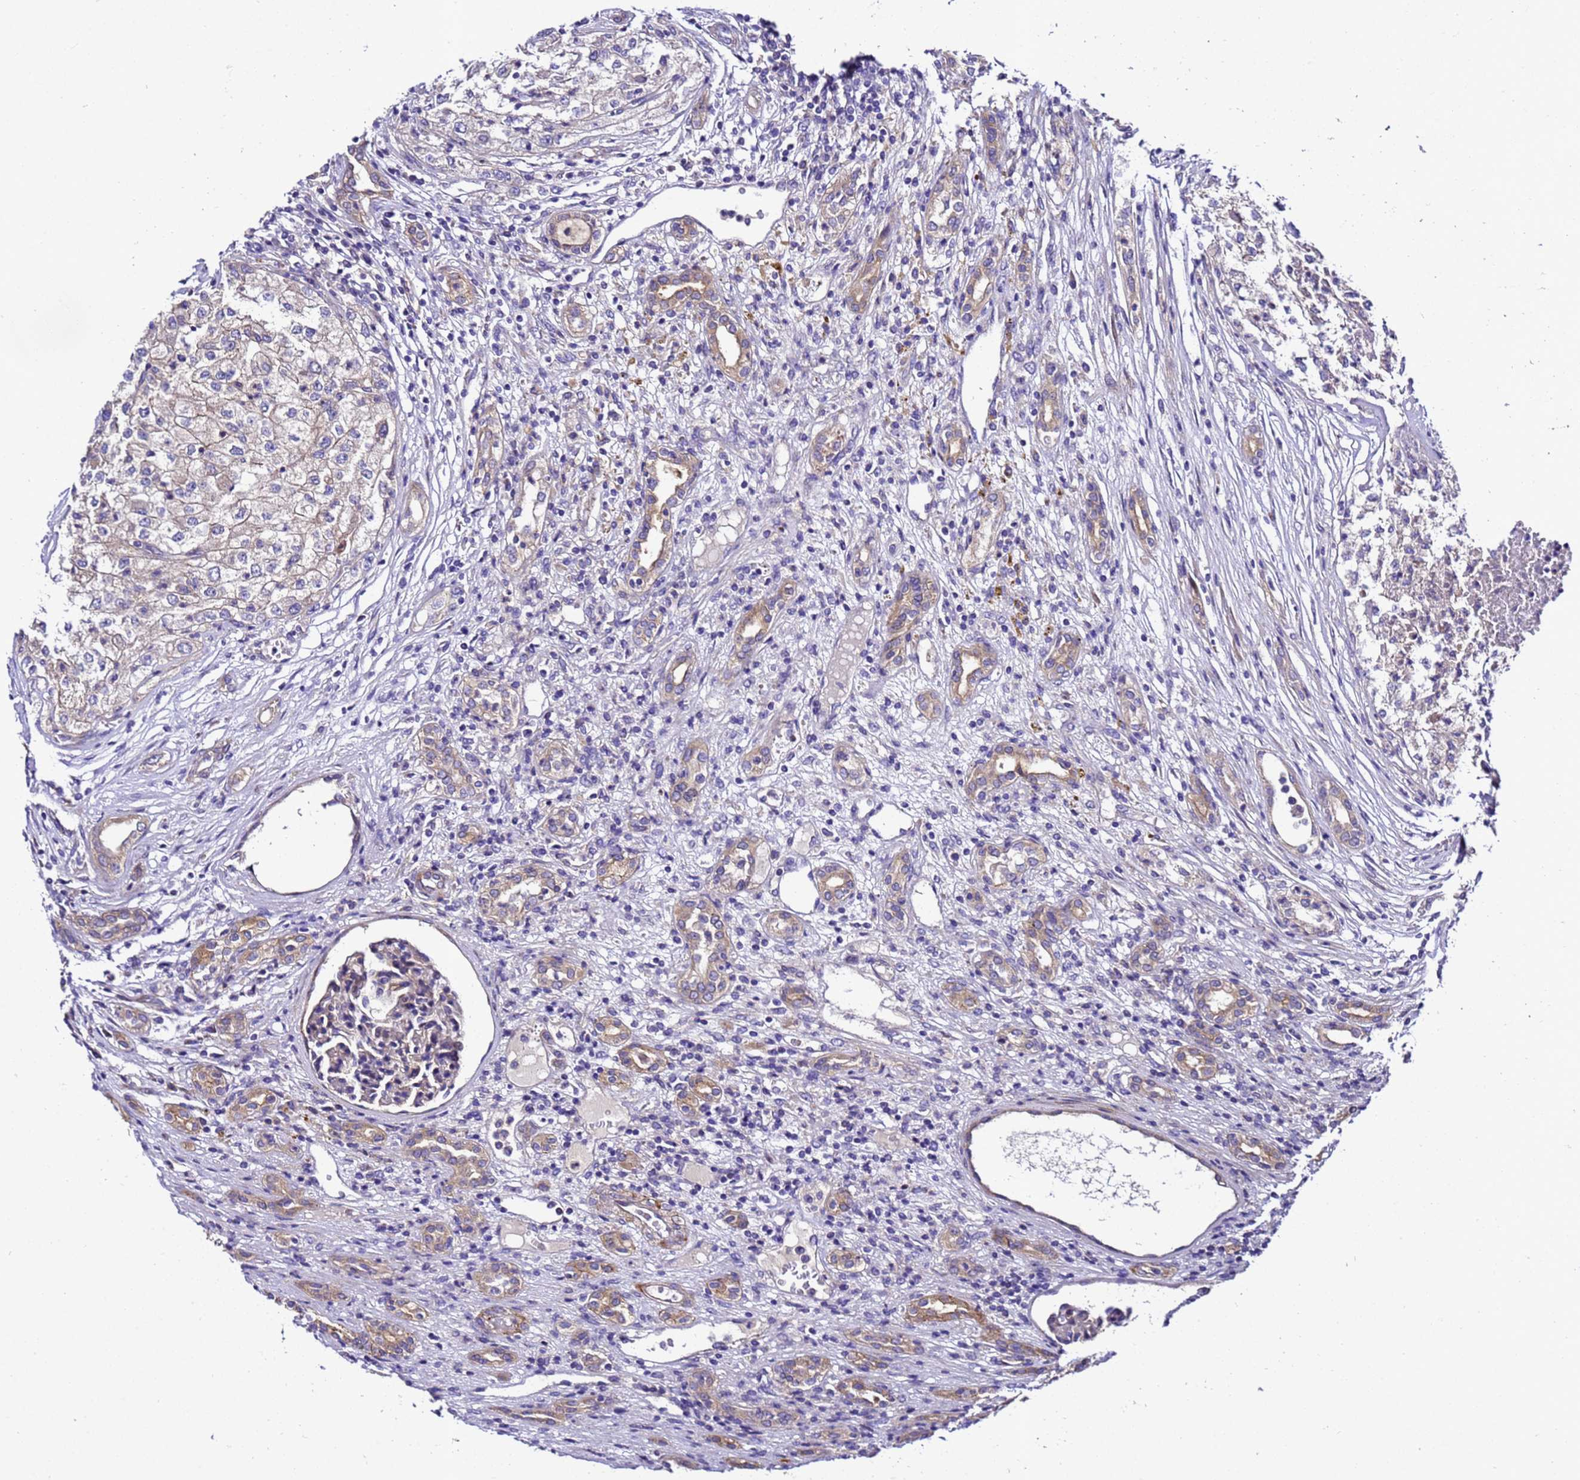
{"staining": {"intensity": "weak", "quantity": "<25%", "location": "cytoplasmic/membranous"}, "tissue": "renal cancer", "cell_type": "Tumor cells", "image_type": "cancer", "snomed": [{"axis": "morphology", "description": "Adenocarcinoma, NOS"}, {"axis": "topography", "description": "Kidney"}], "caption": "The histopathology image demonstrates no significant expression in tumor cells of renal cancer (adenocarcinoma).", "gene": "ZNF417", "patient": {"sex": "female", "age": 54}}